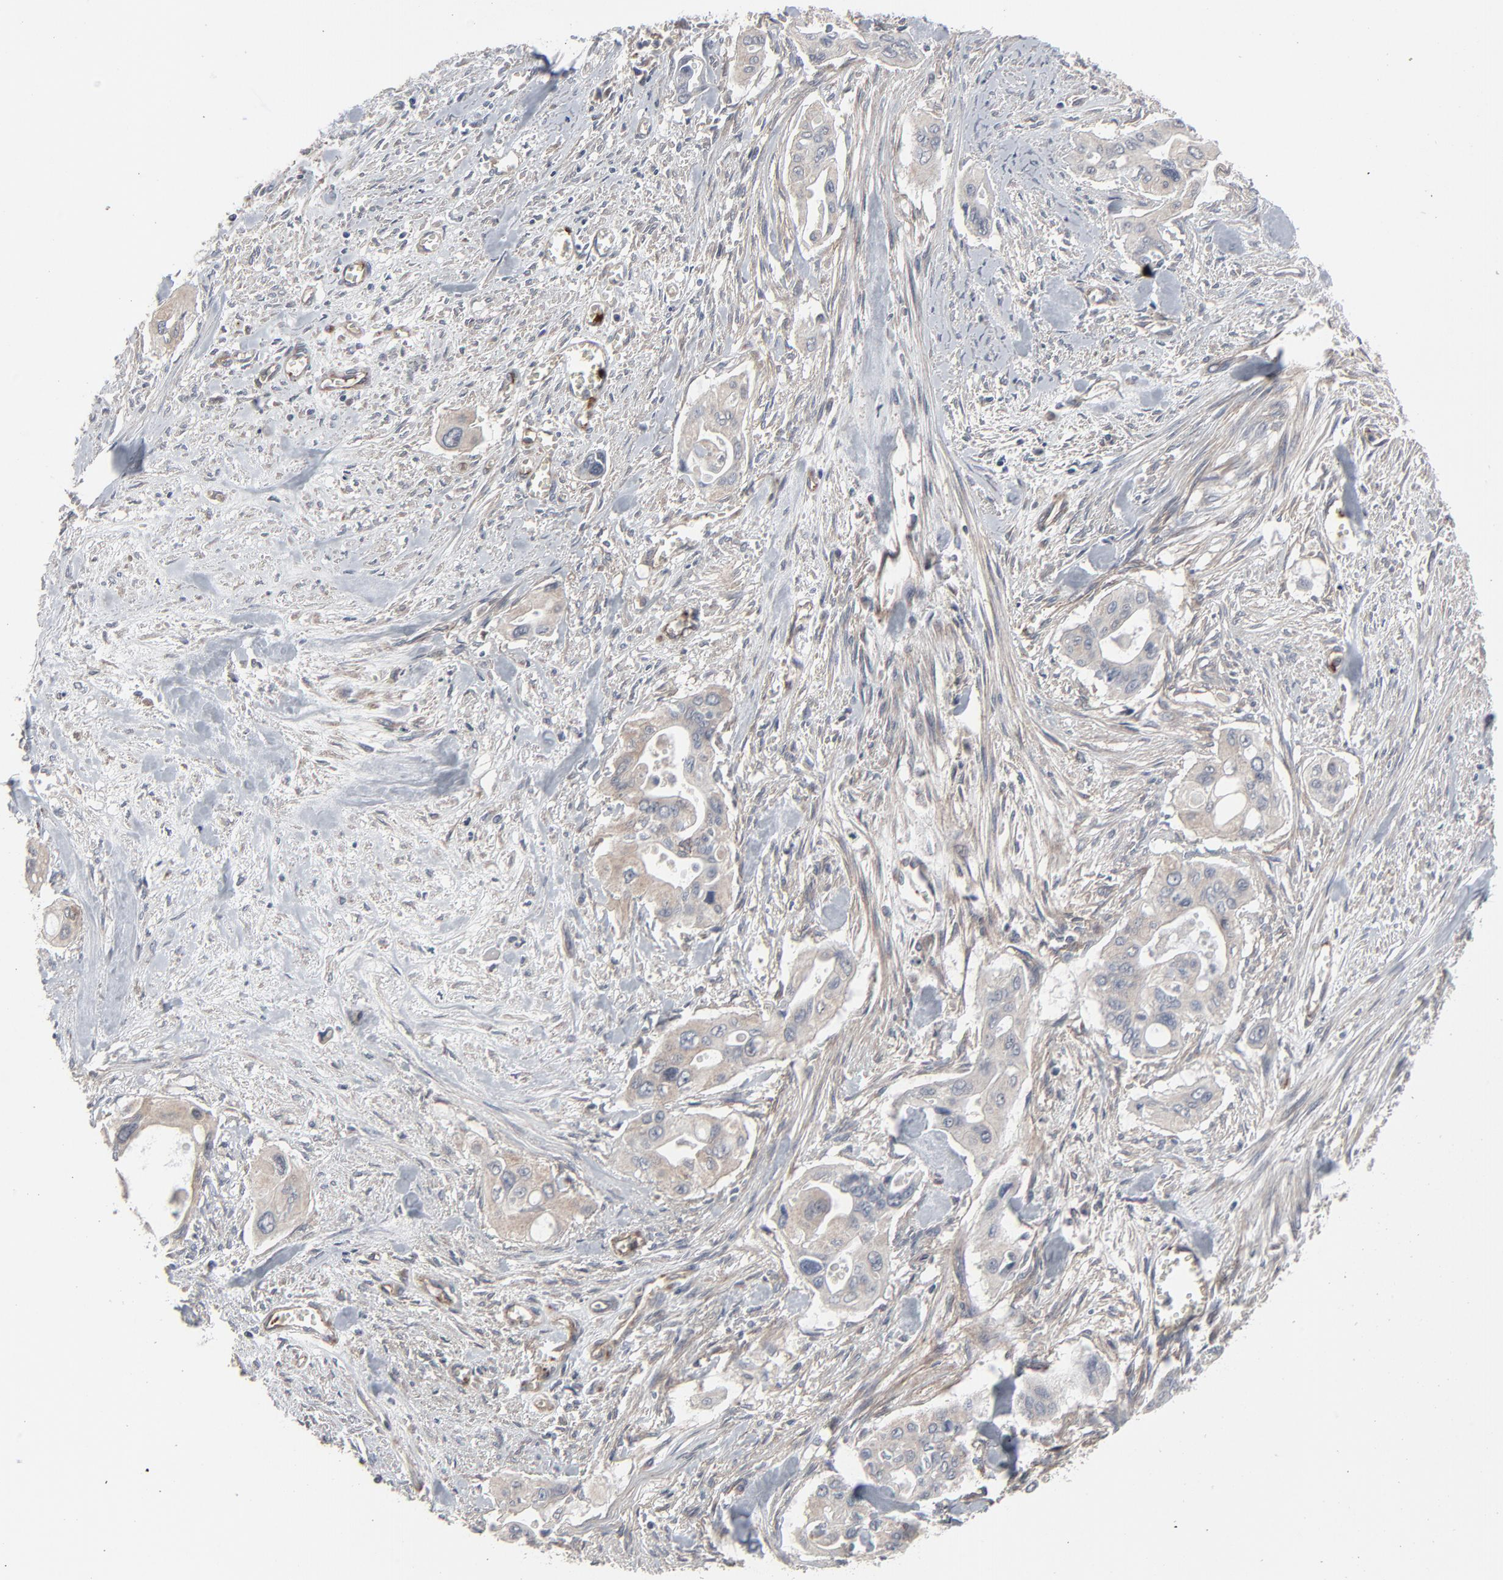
{"staining": {"intensity": "weak", "quantity": "25%-75%", "location": "cytoplasmic/membranous"}, "tissue": "pancreatic cancer", "cell_type": "Tumor cells", "image_type": "cancer", "snomed": [{"axis": "morphology", "description": "Adenocarcinoma, NOS"}, {"axis": "topography", "description": "Pancreas"}], "caption": "DAB (3,3'-diaminobenzidine) immunohistochemical staining of human pancreatic cancer shows weak cytoplasmic/membranous protein expression in about 25%-75% of tumor cells. The staining was performed using DAB (3,3'-diaminobenzidine), with brown indicating positive protein expression. Nuclei are stained blue with hematoxylin.", "gene": "JAM3", "patient": {"sex": "male", "age": 77}}